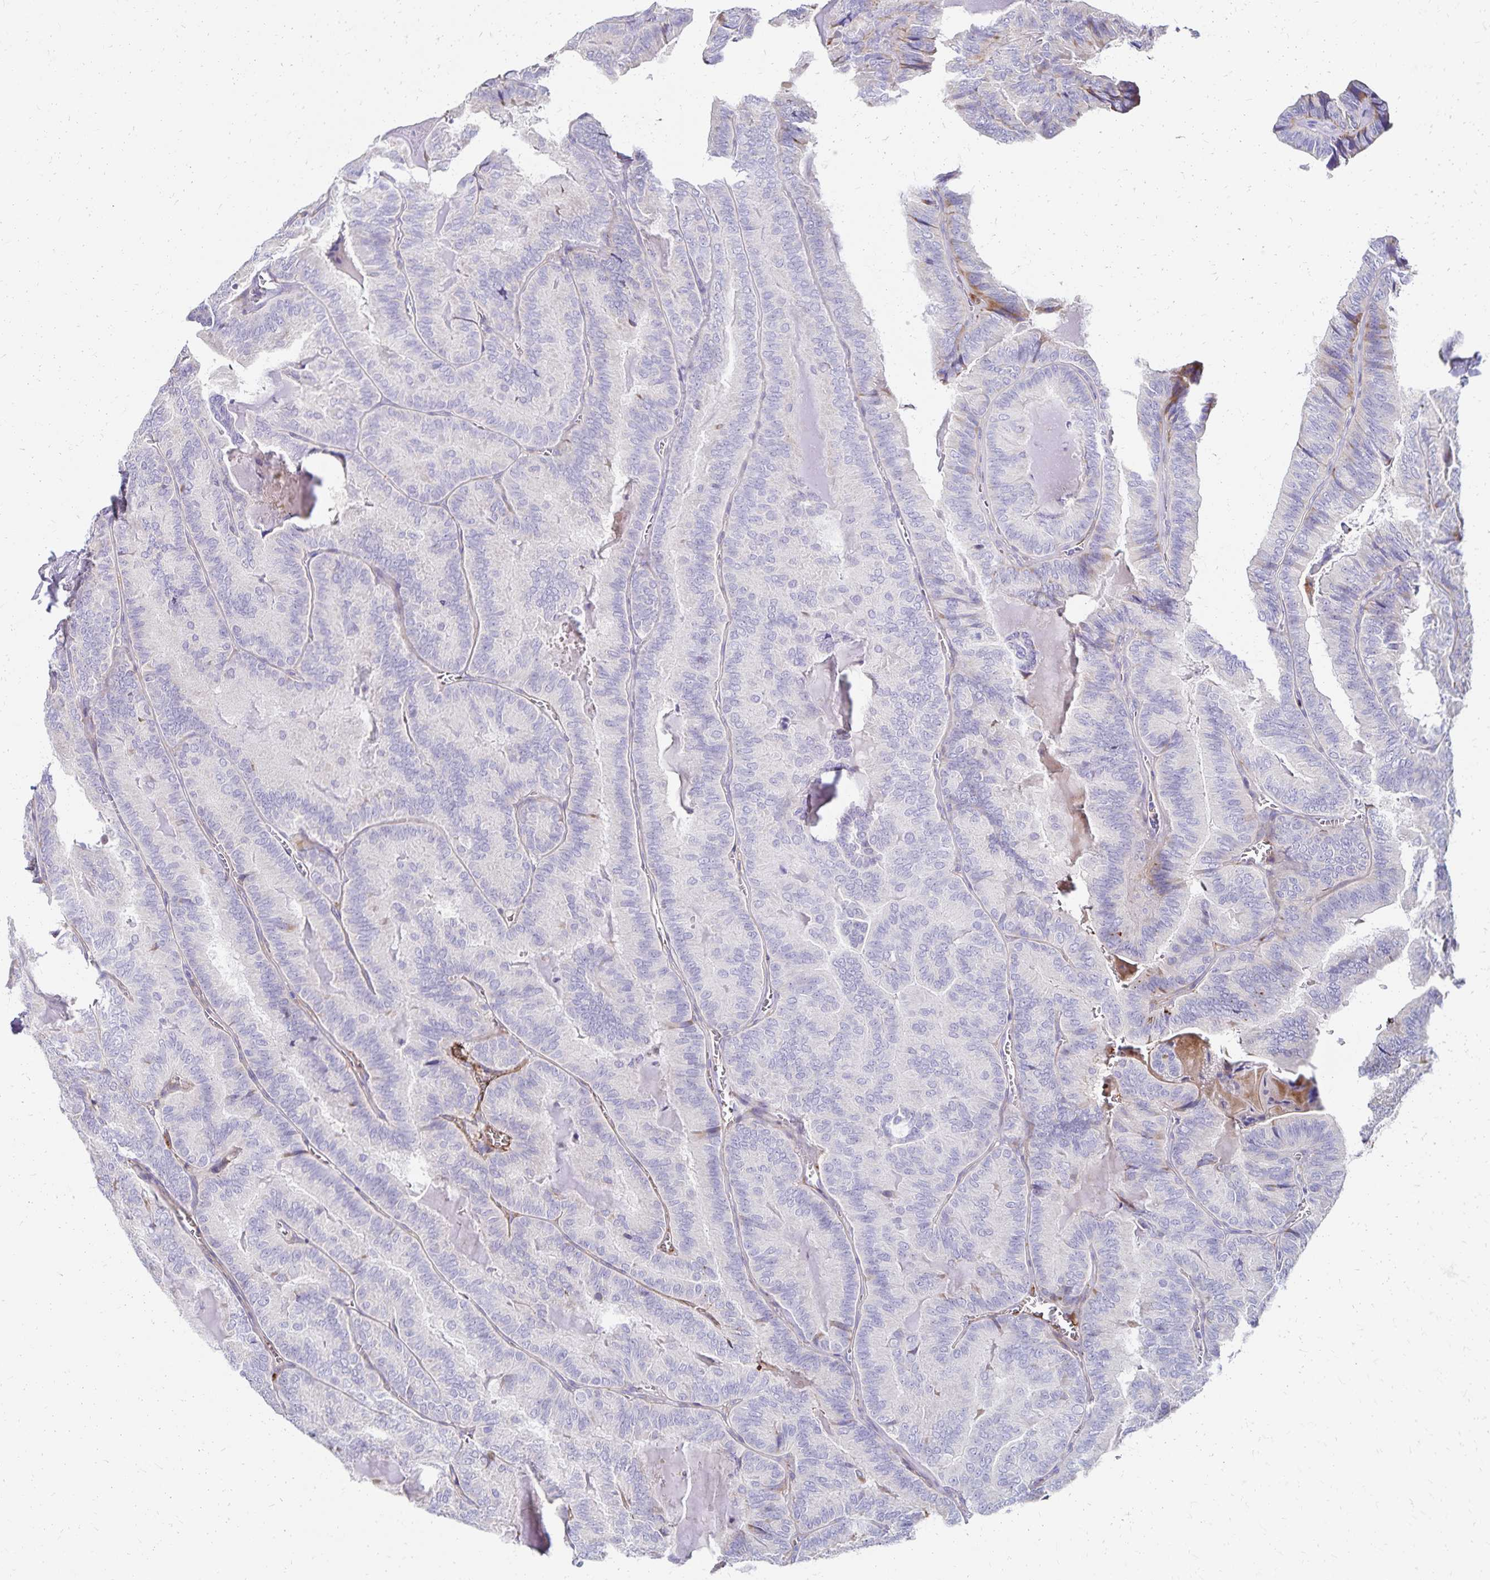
{"staining": {"intensity": "negative", "quantity": "none", "location": "none"}, "tissue": "thyroid cancer", "cell_type": "Tumor cells", "image_type": "cancer", "snomed": [{"axis": "morphology", "description": "Papillary adenocarcinoma, NOS"}, {"axis": "topography", "description": "Thyroid gland"}], "caption": "Immunohistochemistry of human thyroid papillary adenocarcinoma demonstrates no expression in tumor cells.", "gene": "NECAP1", "patient": {"sex": "female", "age": 75}}